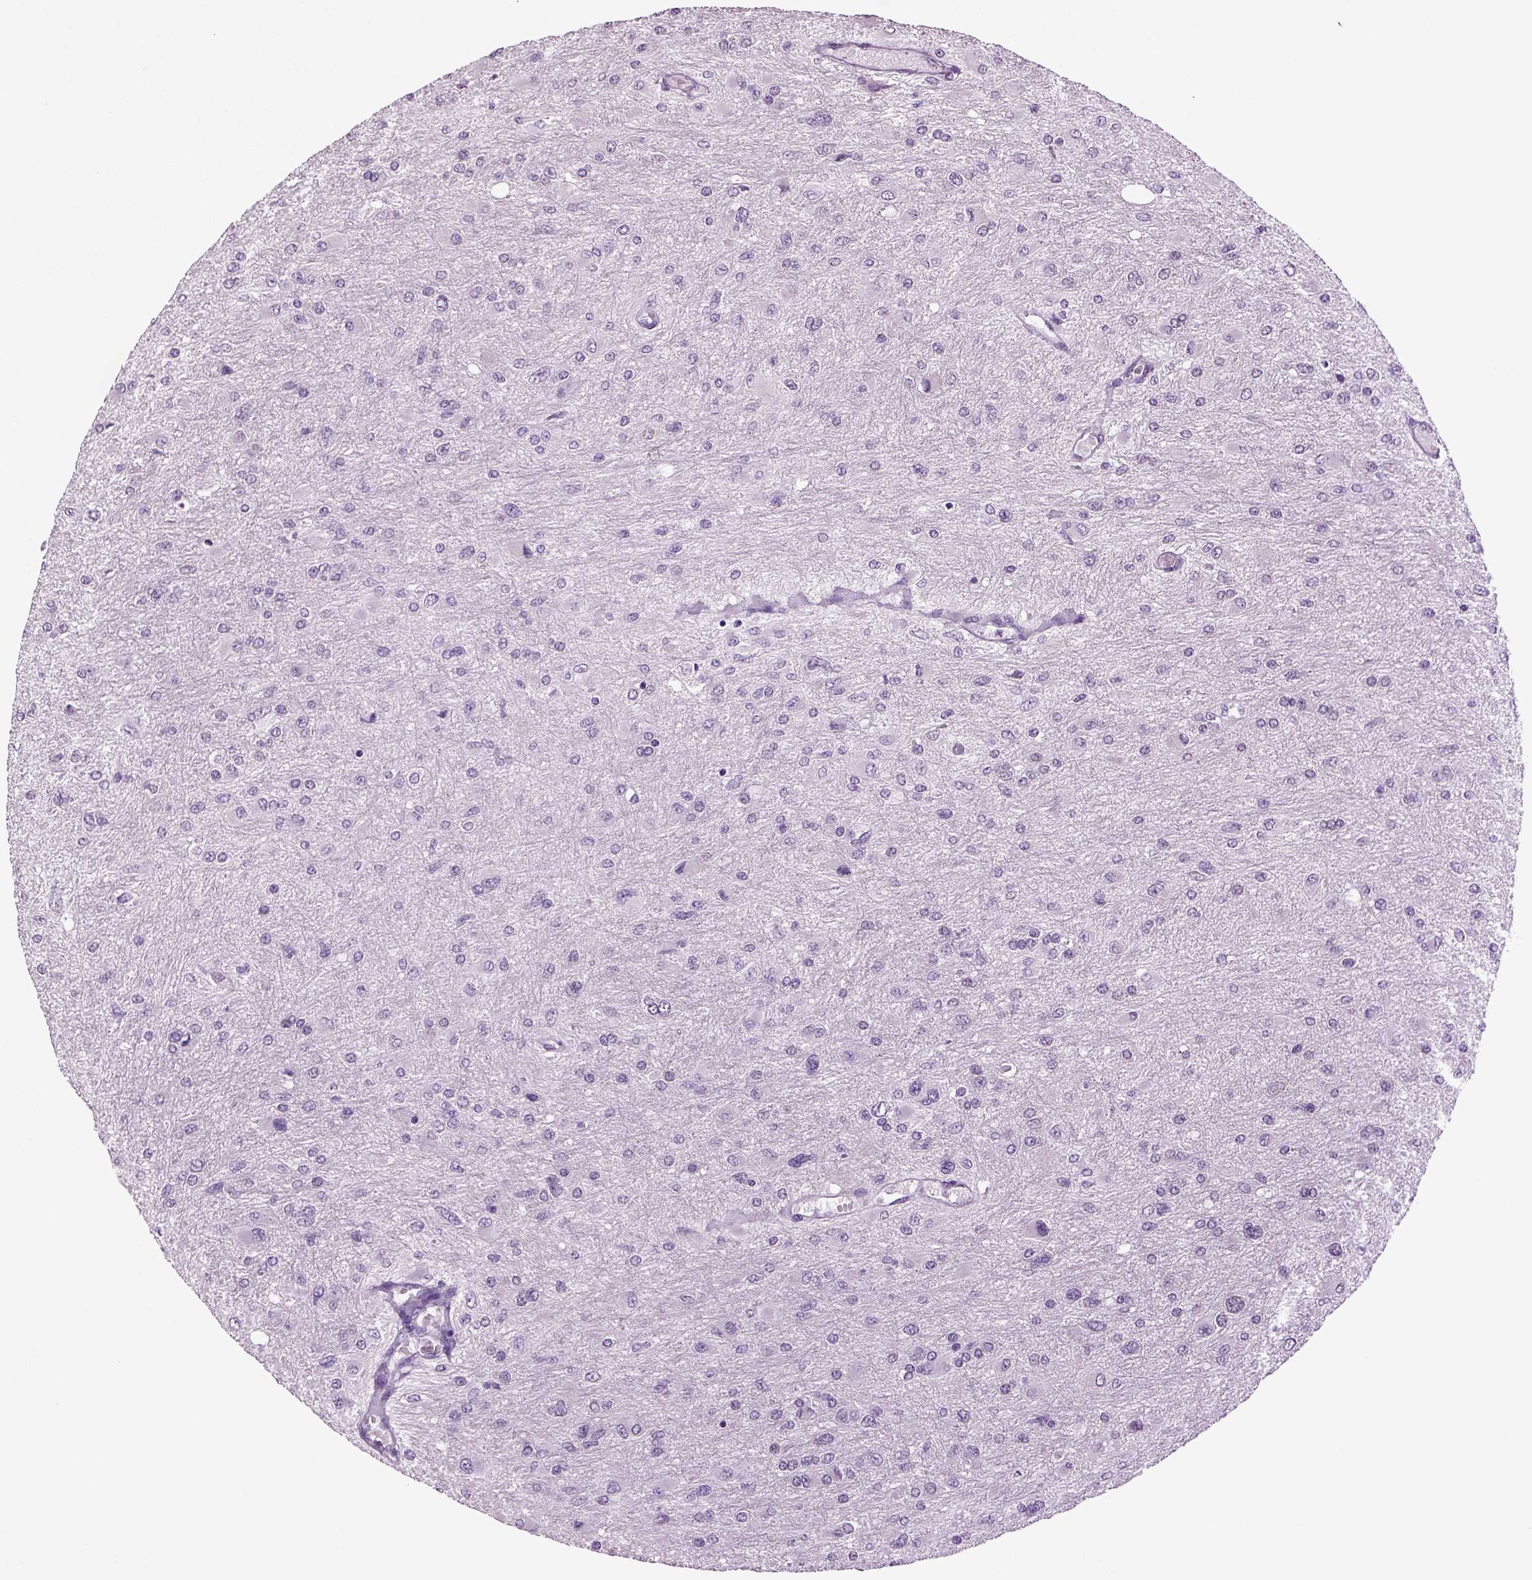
{"staining": {"intensity": "negative", "quantity": "none", "location": "none"}, "tissue": "glioma", "cell_type": "Tumor cells", "image_type": "cancer", "snomed": [{"axis": "morphology", "description": "Glioma, malignant, High grade"}, {"axis": "topography", "description": "Cerebral cortex"}], "caption": "IHC photomicrograph of neoplastic tissue: glioma stained with DAB reveals no significant protein staining in tumor cells. (DAB (3,3'-diaminobenzidine) IHC, high magnification).", "gene": "PLCH2", "patient": {"sex": "female", "age": 36}}